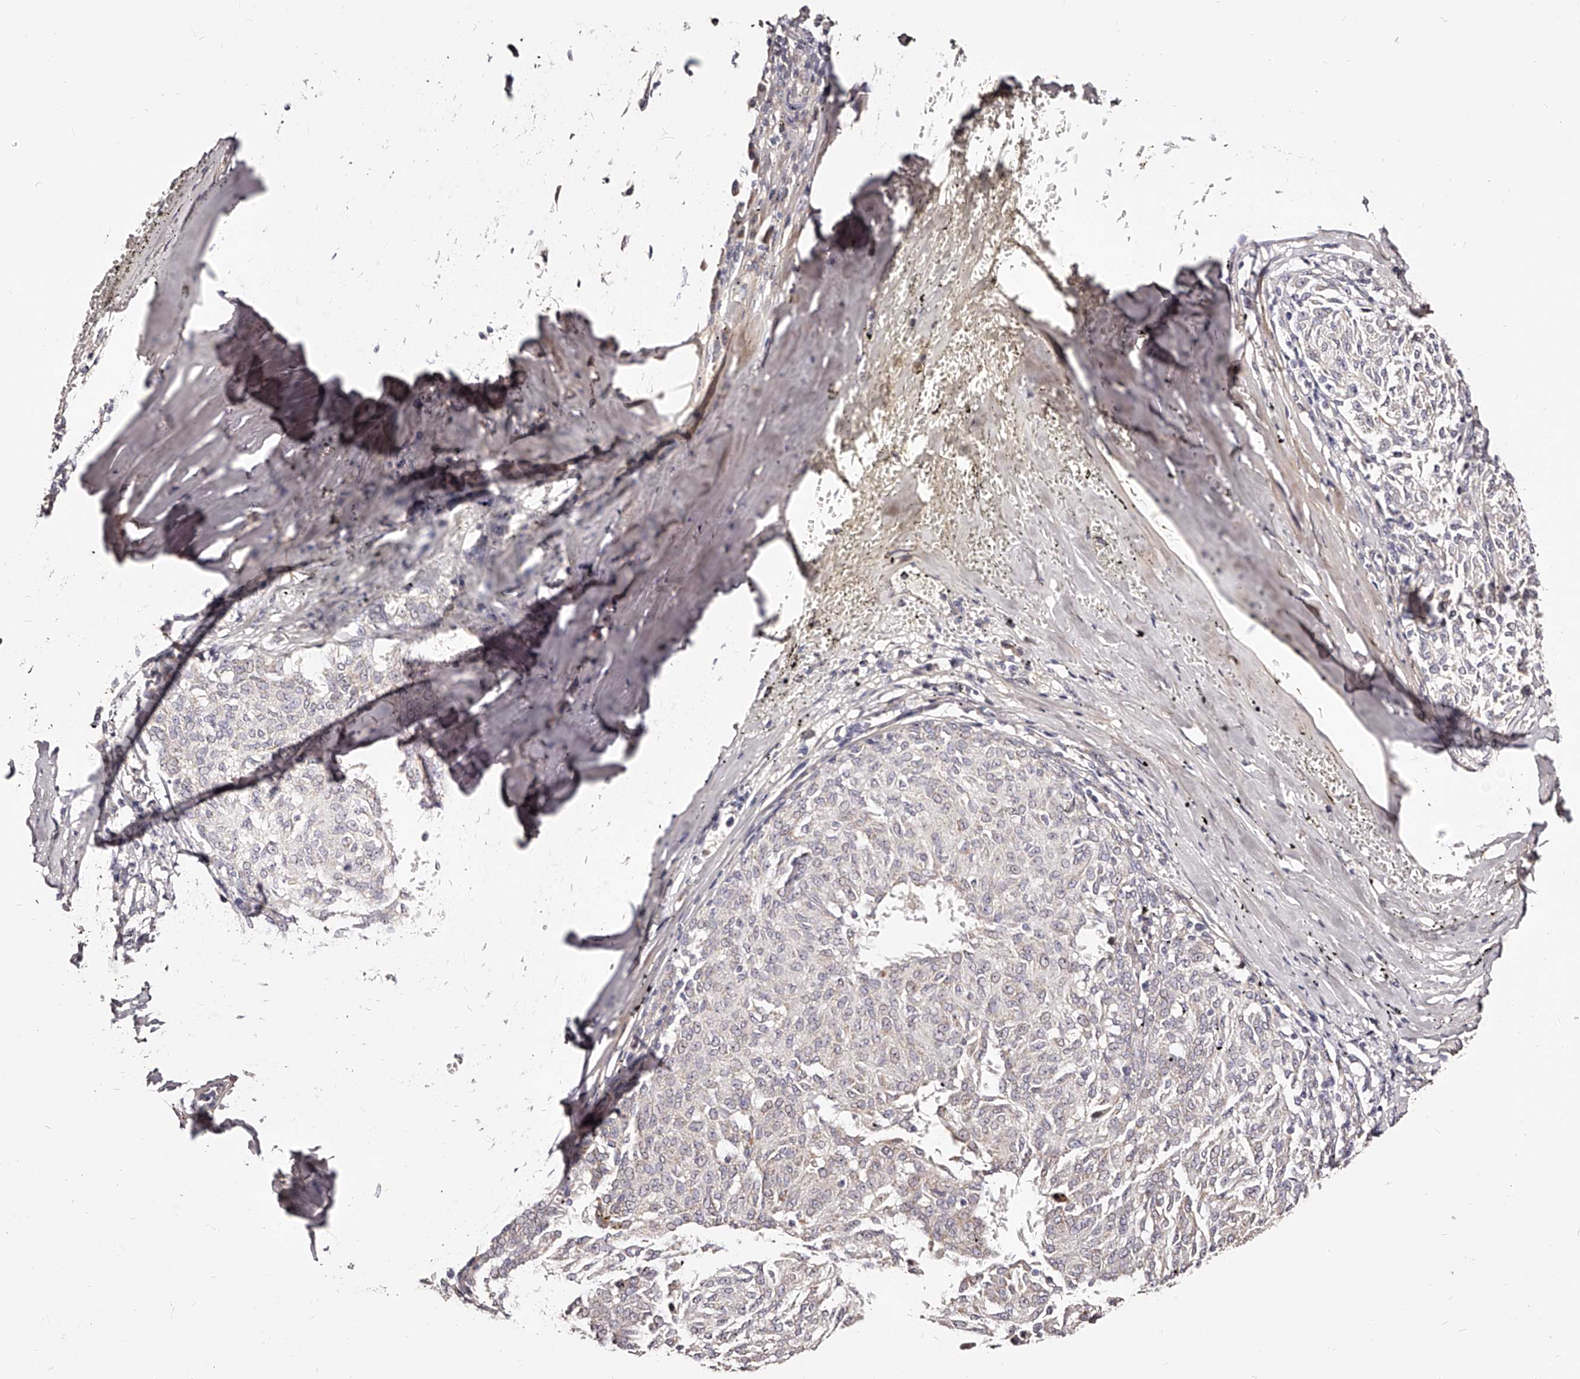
{"staining": {"intensity": "negative", "quantity": "none", "location": "none"}, "tissue": "melanoma", "cell_type": "Tumor cells", "image_type": "cancer", "snomed": [{"axis": "morphology", "description": "Malignant melanoma, NOS"}, {"axis": "topography", "description": "Skin"}], "caption": "Human malignant melanoma stained for a protein using immunohistochemistry (IHC) demonstrates no positivity in tumor cells.", "gene": "ZNF502", "patient": {"sex": "female", "age": 72}}